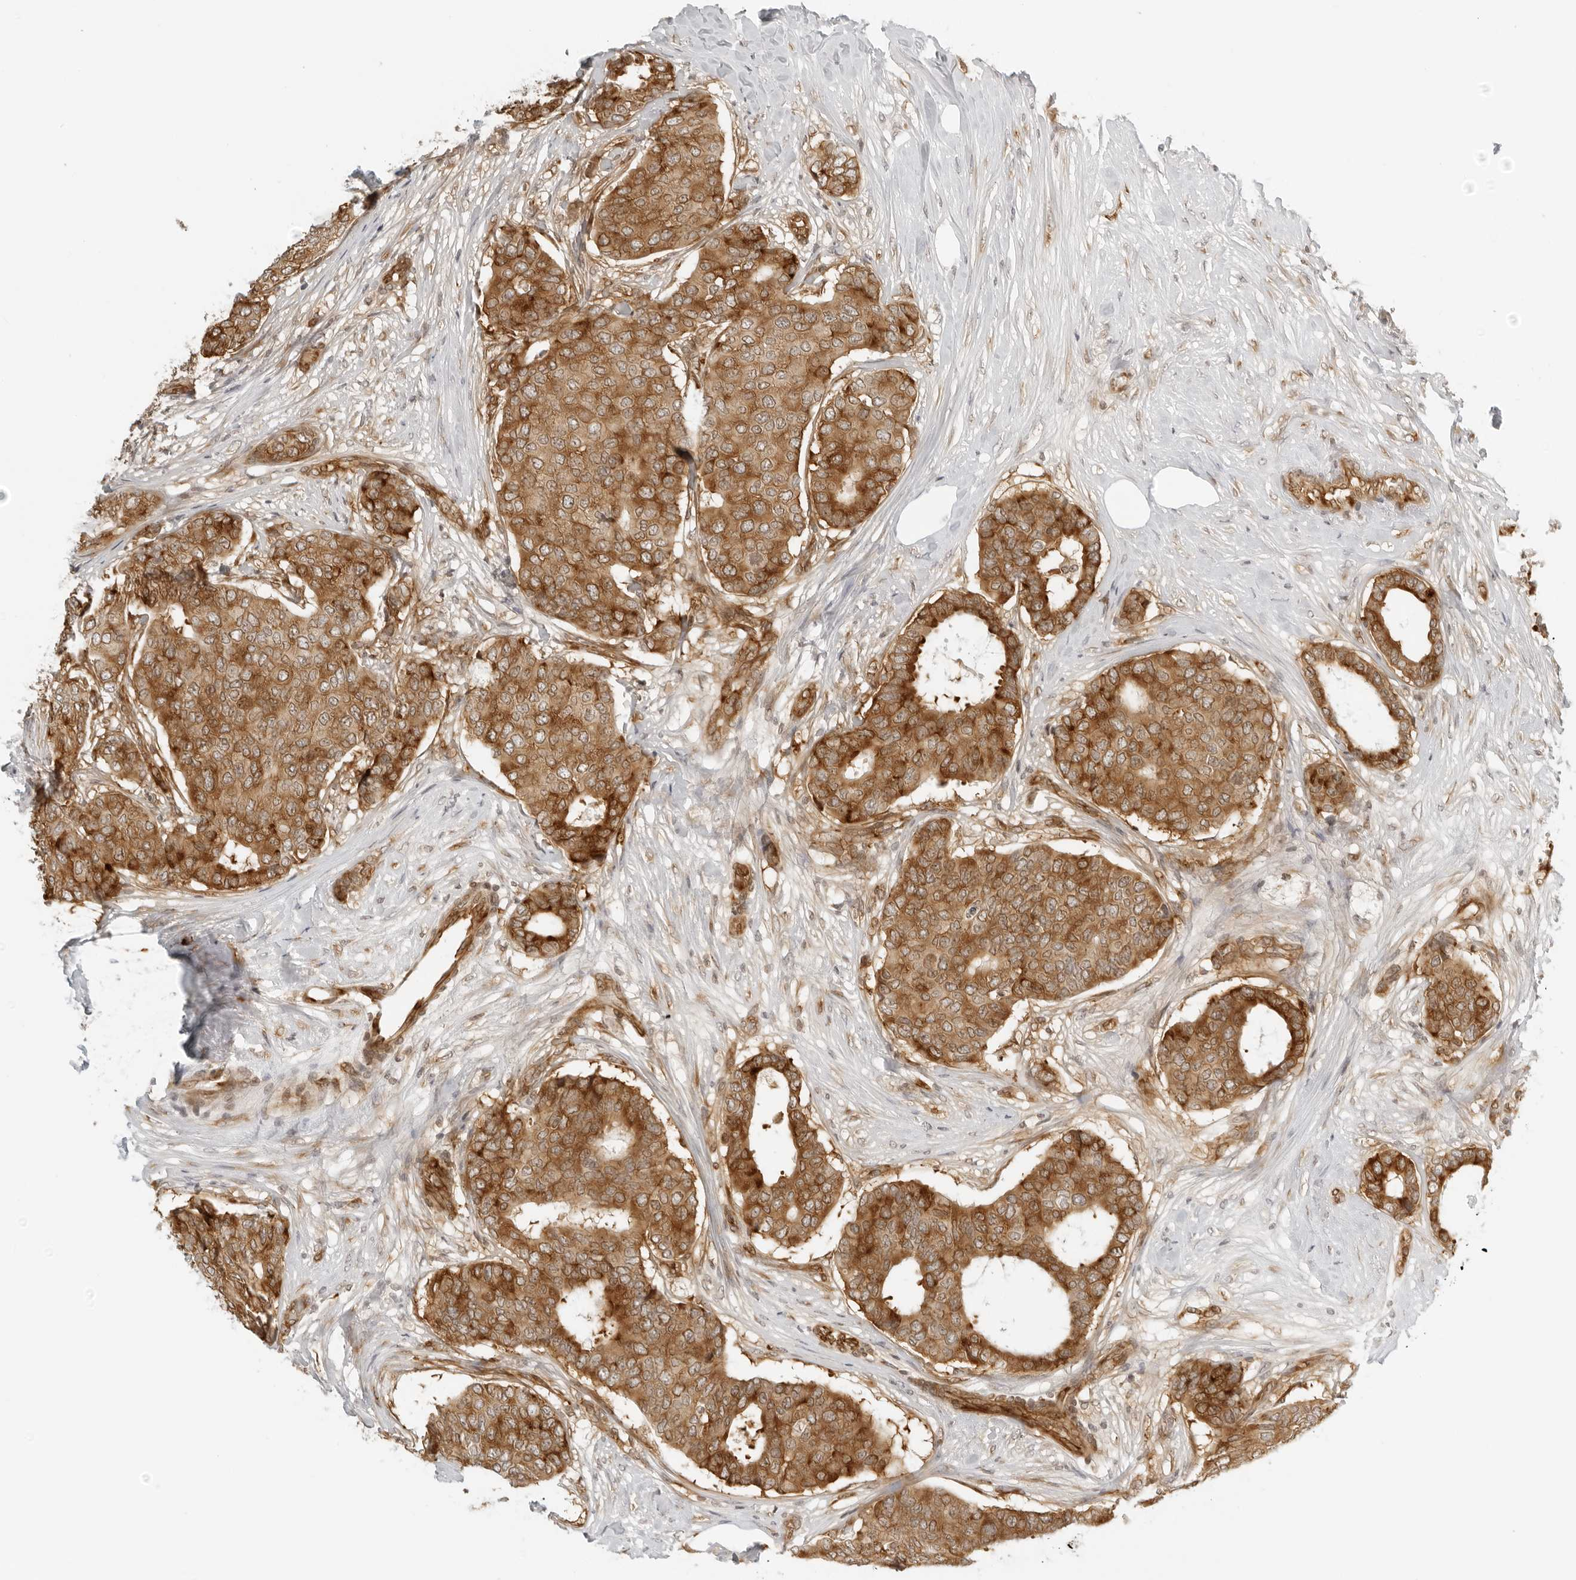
{"staining": {"intensity": "strong", "quantity": ">75%", "location": "cytoplasmic/membranous"}, "tissue": "breast cancer", "cell_type": "Tumor cells", "image_type": "cancer", "snomed": [{"axis": "morphology", "description": "Duct carcinoma"}, {"axis": "topography", "description": "Breast"}], "caption": "An image of breast cancer stained for a protein demonstrates strong cytoplasmic/membranous brown staining in tumor cells. Immunohistochemistry (ihc) stains the protein of interest in brown and the nuclei are stained blue.", "gene": "EIF4G1", "patient": {"sex": "female", "age": 75}}